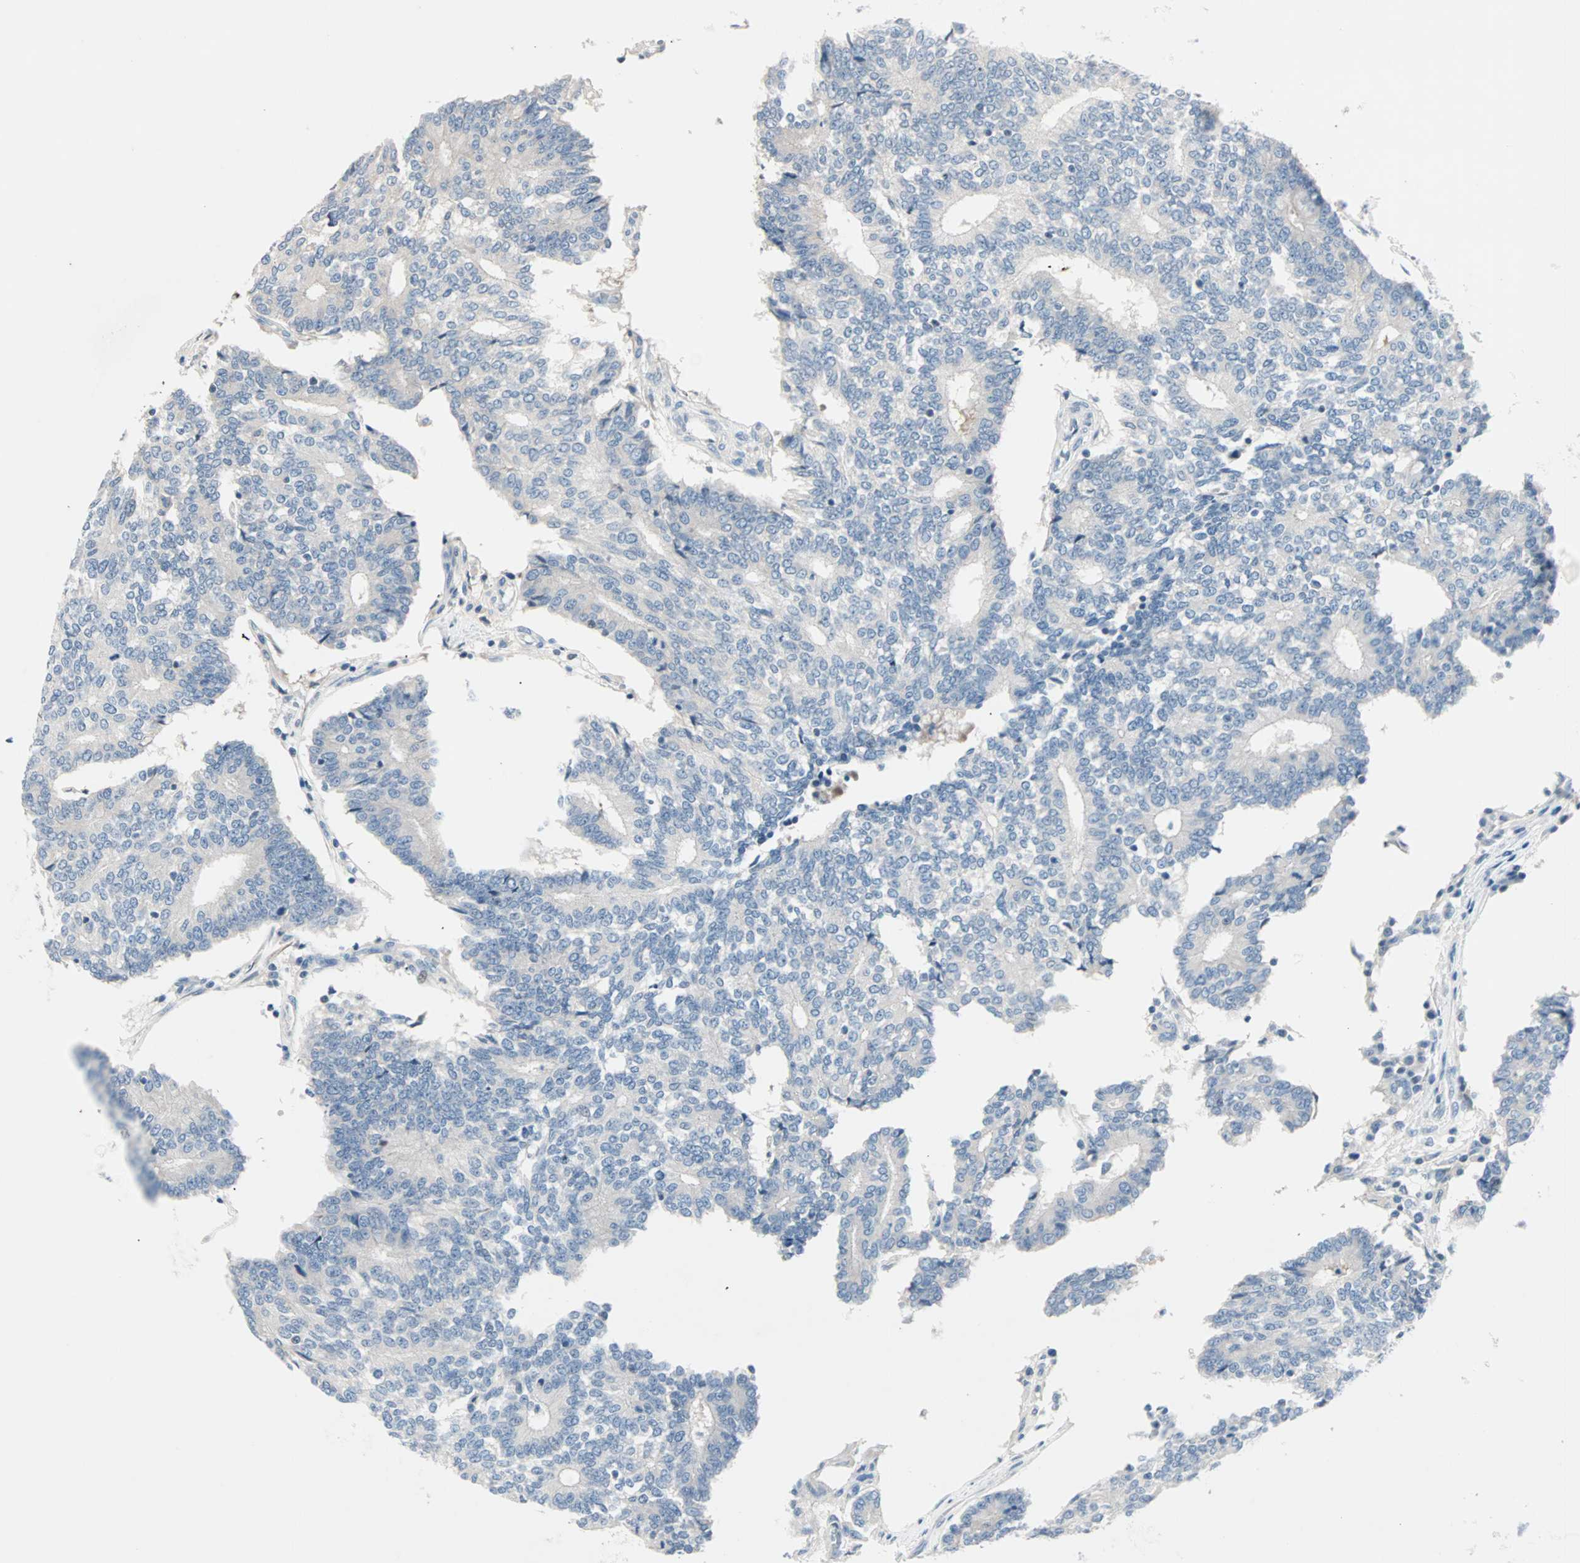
{"staining": {"intensity": "negative", "quantity": "none", "location": "none"}, "tissue": "prostate cancer", "cell_type": "Tumor cells", "image_type": "cancer", "snomed": [{"axis": "morphology", "description": "Adenocarcinoma, High grade"}, {"axis": "topography", "description": "Prostate"}], "caption": "Prostate cancer (adenocarcinoma (high-grade)) was stained to show a protein in brown. There is no significant staining in tumor cells.", "gene": "NEFH", "patient": {"sex": "male", "age": 55}}